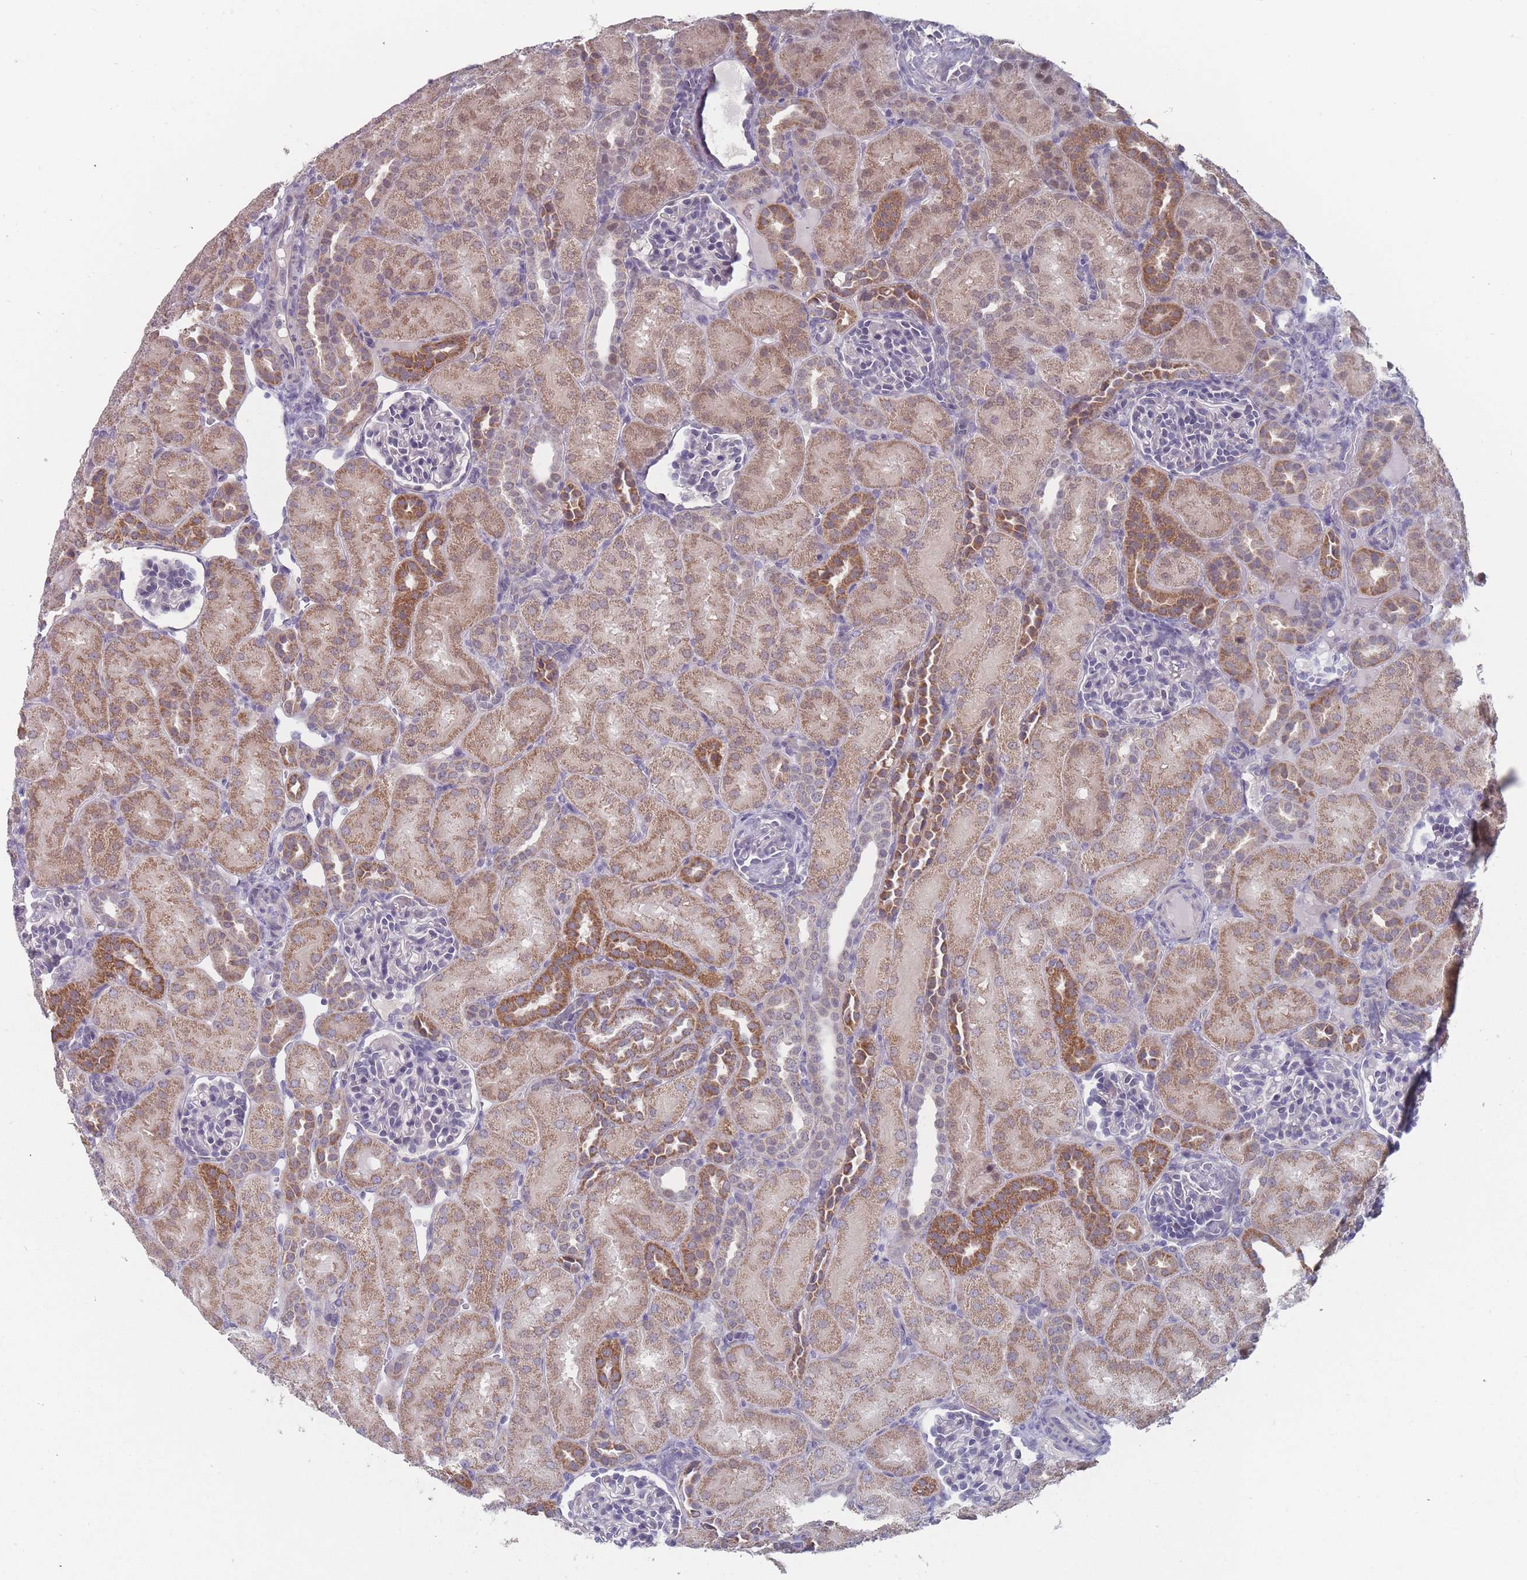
{"staining": {"intensity": "negative", "quantity": "none", "location": "none"}, "tissue": "kidney", "cell_type": "Cells in glomeruli", "image_type": "normal", "snomed": [{"axis": "morphology", "description": "Normal tissue, NOS"}, {"axis": "topography", "description": "Kidney"}], "caption": "Protein analysis of benign kidney shows no significant positivity in cells in glomeruli.", "gene": "PEX7", "patient": {"sex": "male", "age": 1}}